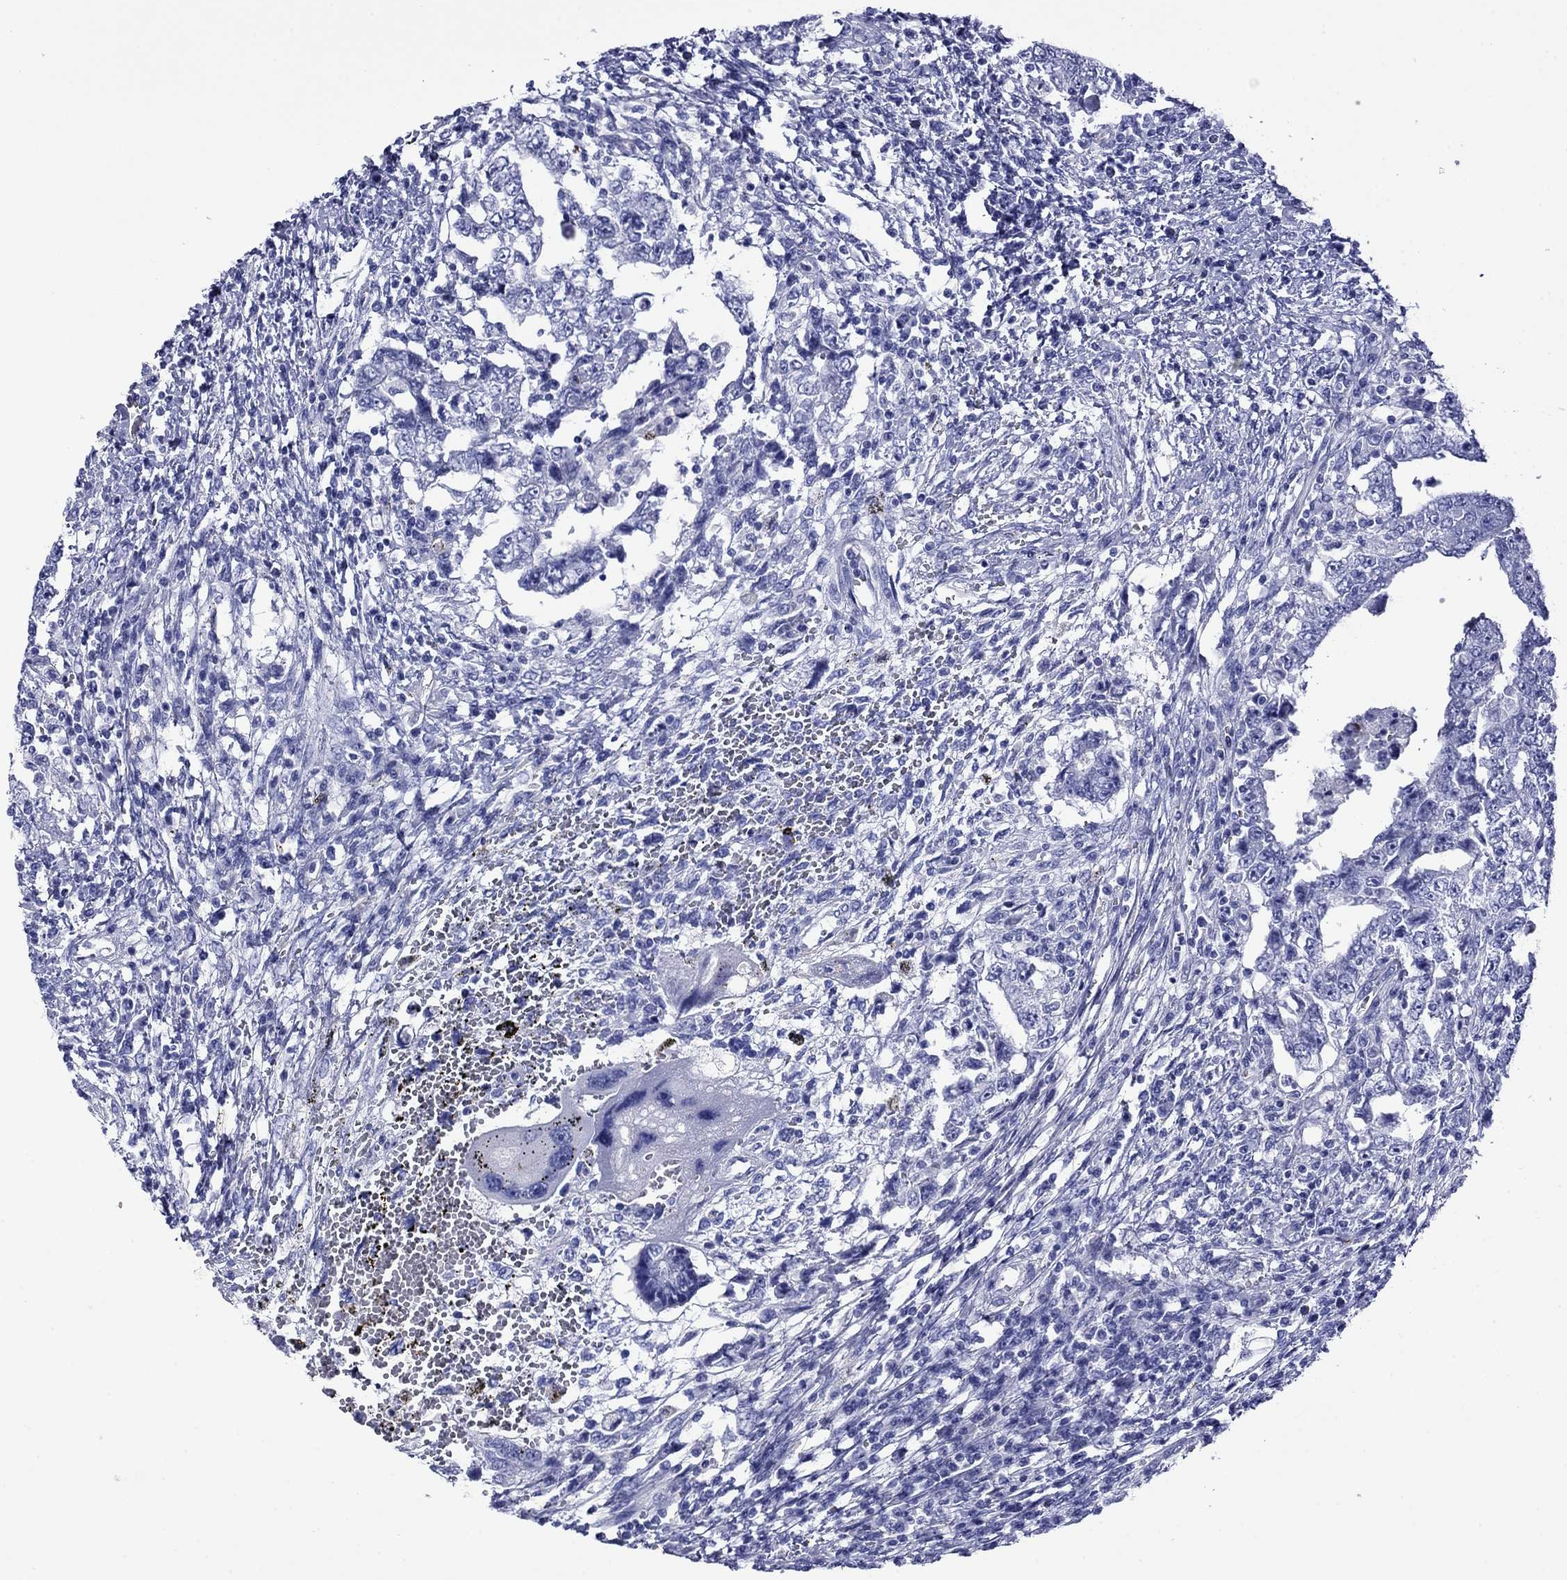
{"staining": {"intensity": "negative", "quantity": "none", "location": "none"}, "tissue": "testis cancer", "cell_type": "Tumor cells", "image_type": "cancer", "snomed": [{"axis": "morphology", "description": "Carcinoma, Embryonal, NOS"}, {"axis": "topography", "description": "Testis"}], "caption": "Immunohistochemistry histopathology image of embryonal carcinoma (testis) stained for a protein (brown), which demonstrates no positivity in tumor cells.", "gene": "ROM1", "patient": {"sex": "male", "age": 26}}